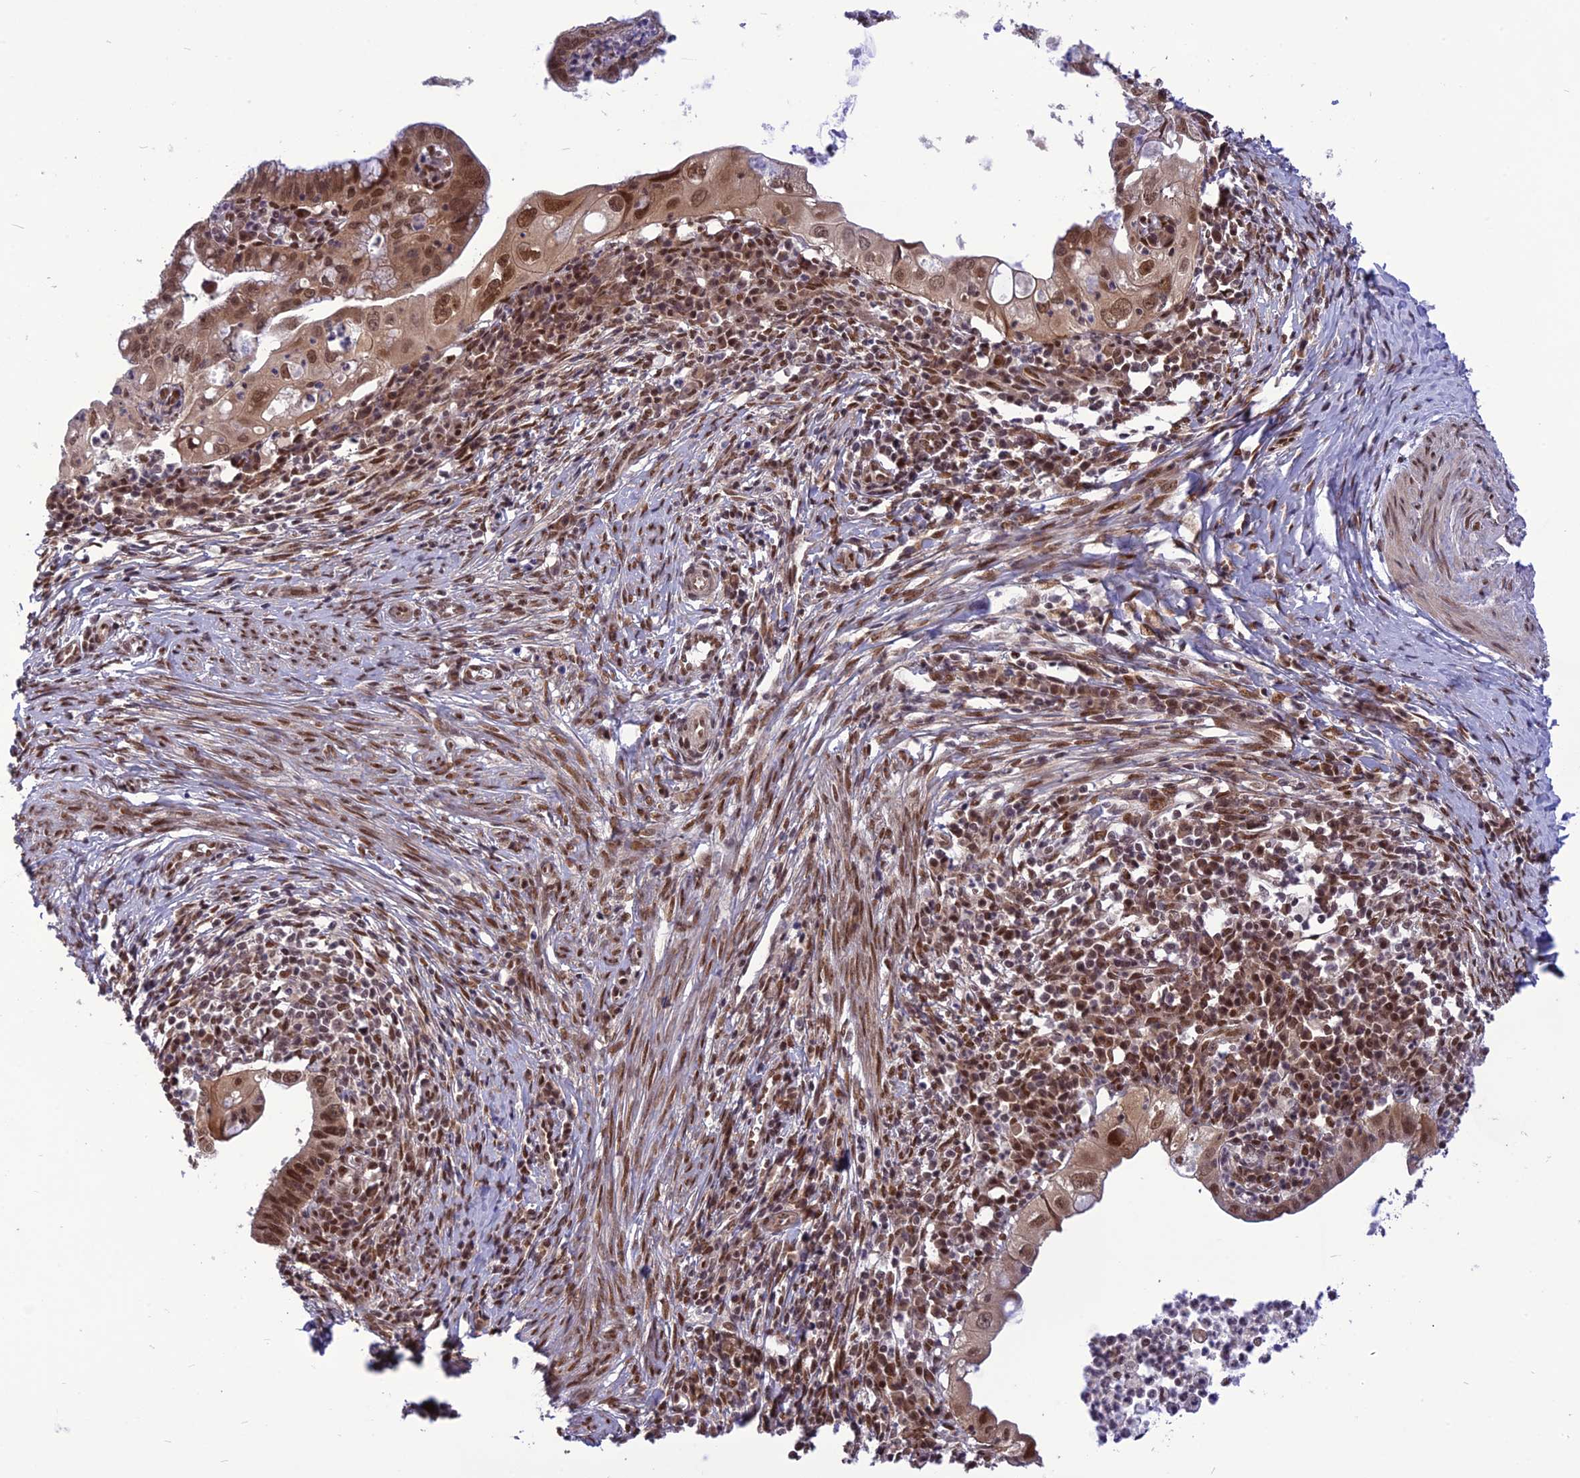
{"staining": {"intensity": "moderate", "quantity": ">75%", "location": "nuclear"}, "tissue": "cervical cancer", "cell_type": "Tumor cells", "image_type": "cancer", "snomed": [{"axis": "morphology", "description": "Adenocarcinoma, NOS"}, {"axis": "topography", "description": "Cervix"}], "caption": "Cervical adenocarcinoma stained with a protein marker displays moderate staining in tumor cells.", "gene": "RTRAF", "patient": {"sex": "female", "age": 36}}